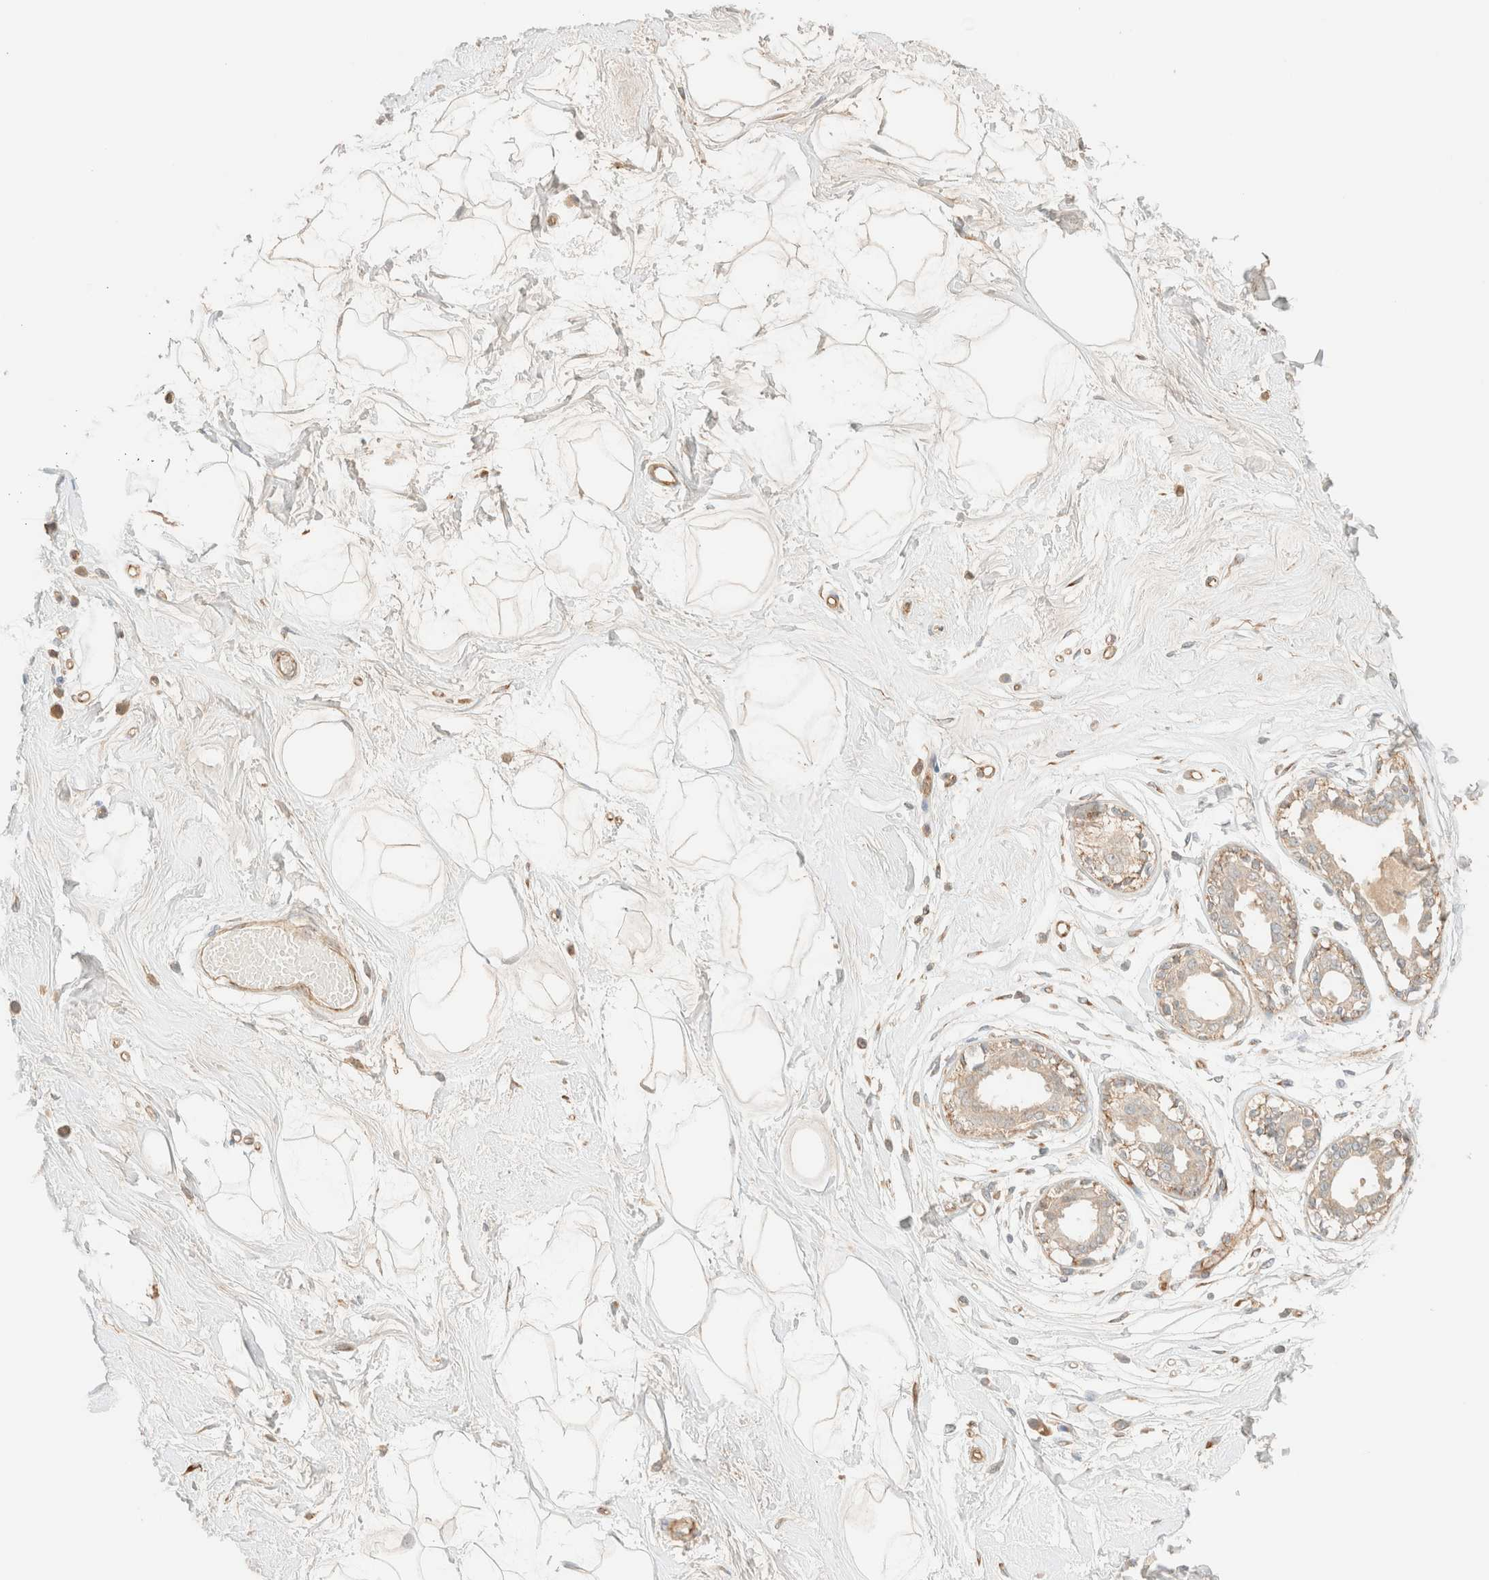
{"staining": {"intensity": "negative", "quantity": "none", "location": "none"}, "tissue": "breast", "cell_type": "Adipocytes", "image_type": "normal", "snomed": [{"axis": "morphology", "description": "Normal tissue, NOS"}, {"axis": "topography", "description": "Breast"}], "caption": "Immunohistochemical staining of benign breast reveals no significant staining in adipocytes.", "gene": "SPARCL1", "patient": {"sex": "female", "age": 45}}